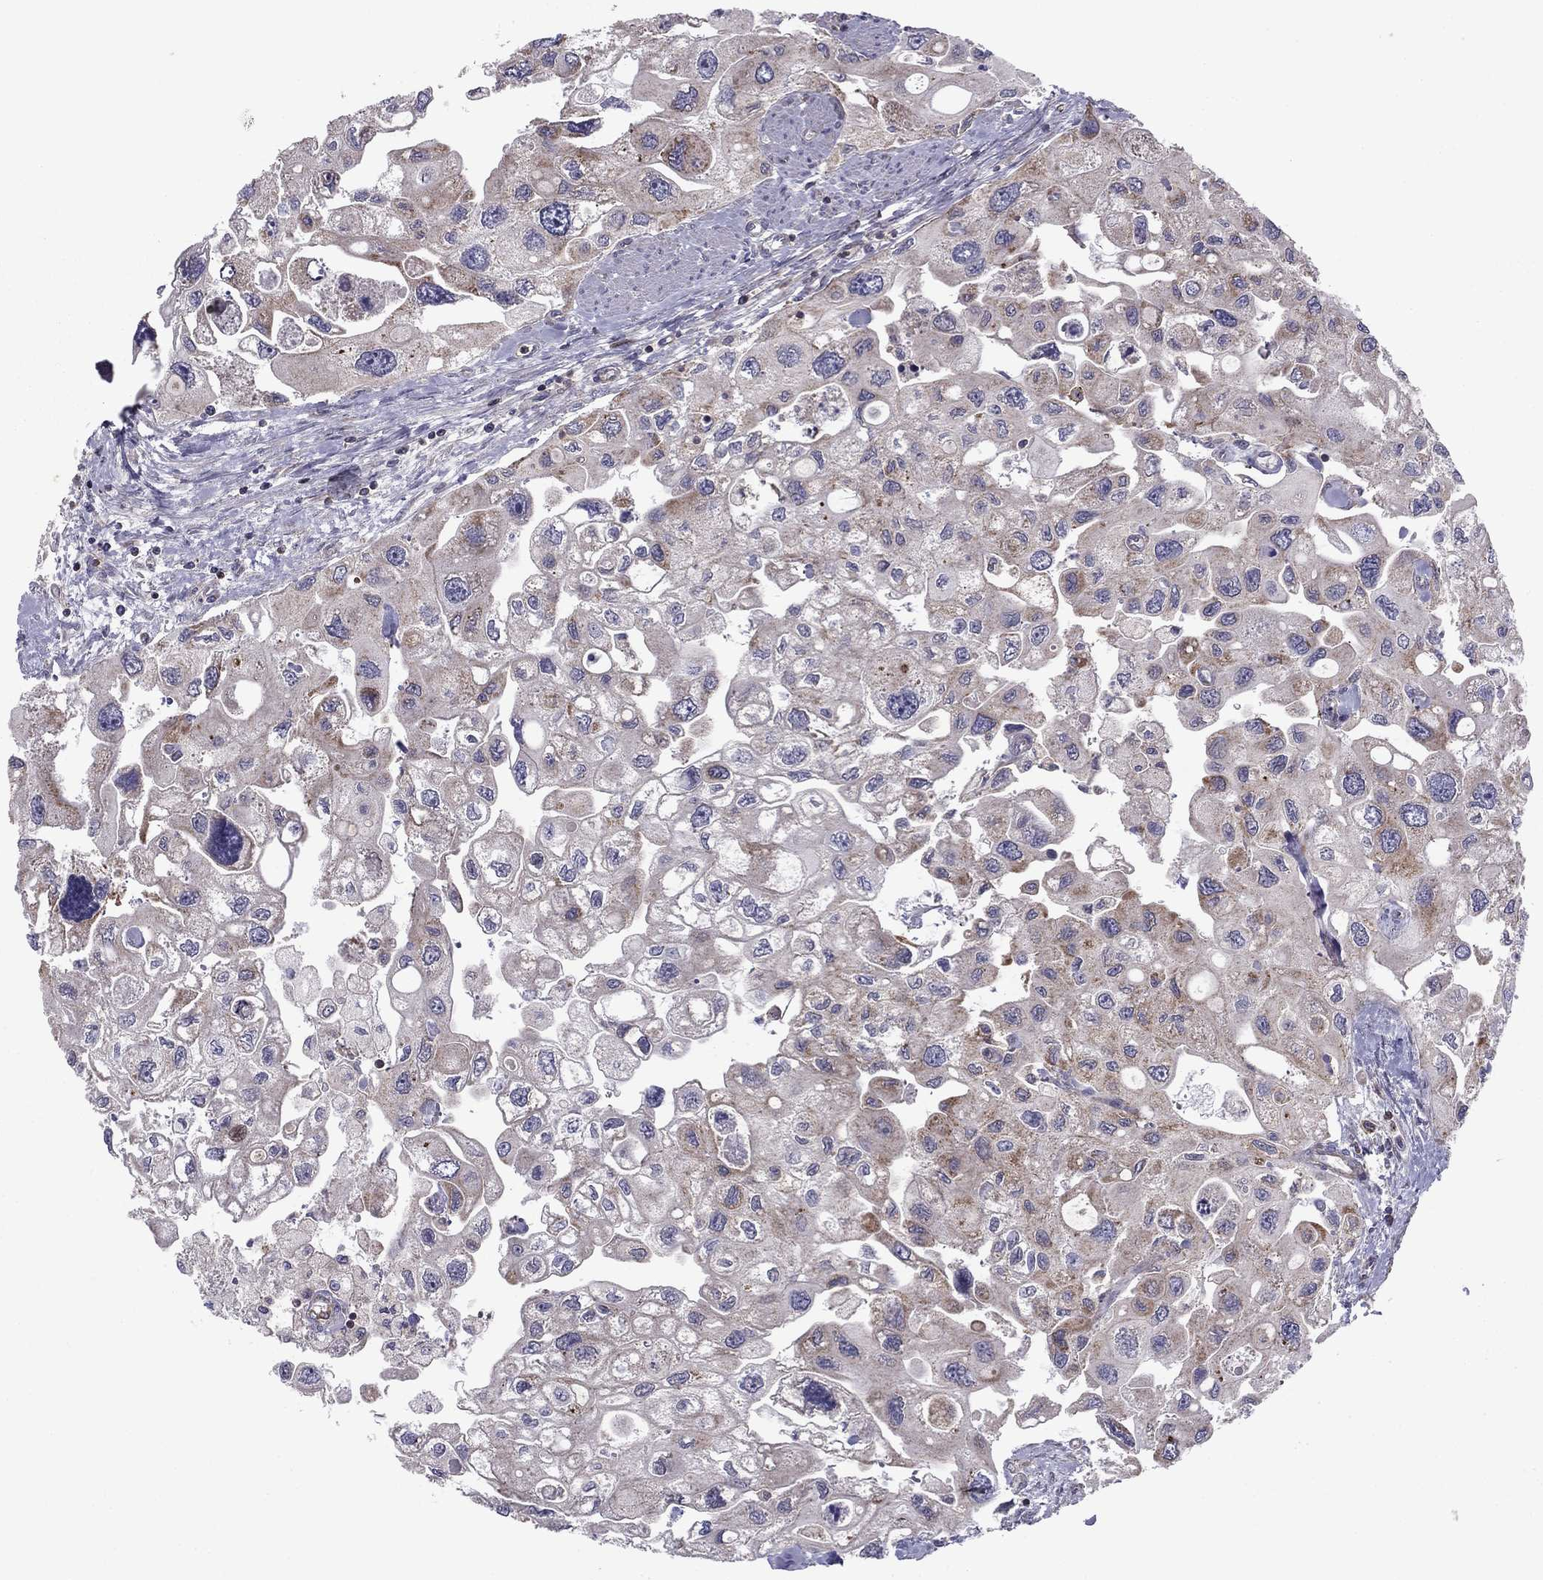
{"staining": {"intensity": "weak", "quantity": "25%-75%", "location": "cytoplasmic/membranous"}, "tissue": "urothelial cancer", "cell_type": "Tumor cells", "image_type": "cancer", "snomed": [{"axis": "morphology", "description": "Urothelial carcinoma, High grade"}, {"axis": "topography", "description": "Urinary bladder"}], "caption": "The photomicrograph displays a brown stain indicating the presence of a protein in the cytoplasmic/membranous of tumor cells in urothelial carcinoma (high-grade).", "gene": "ALG6", "patient": {"sex": "male", "age": 59}}